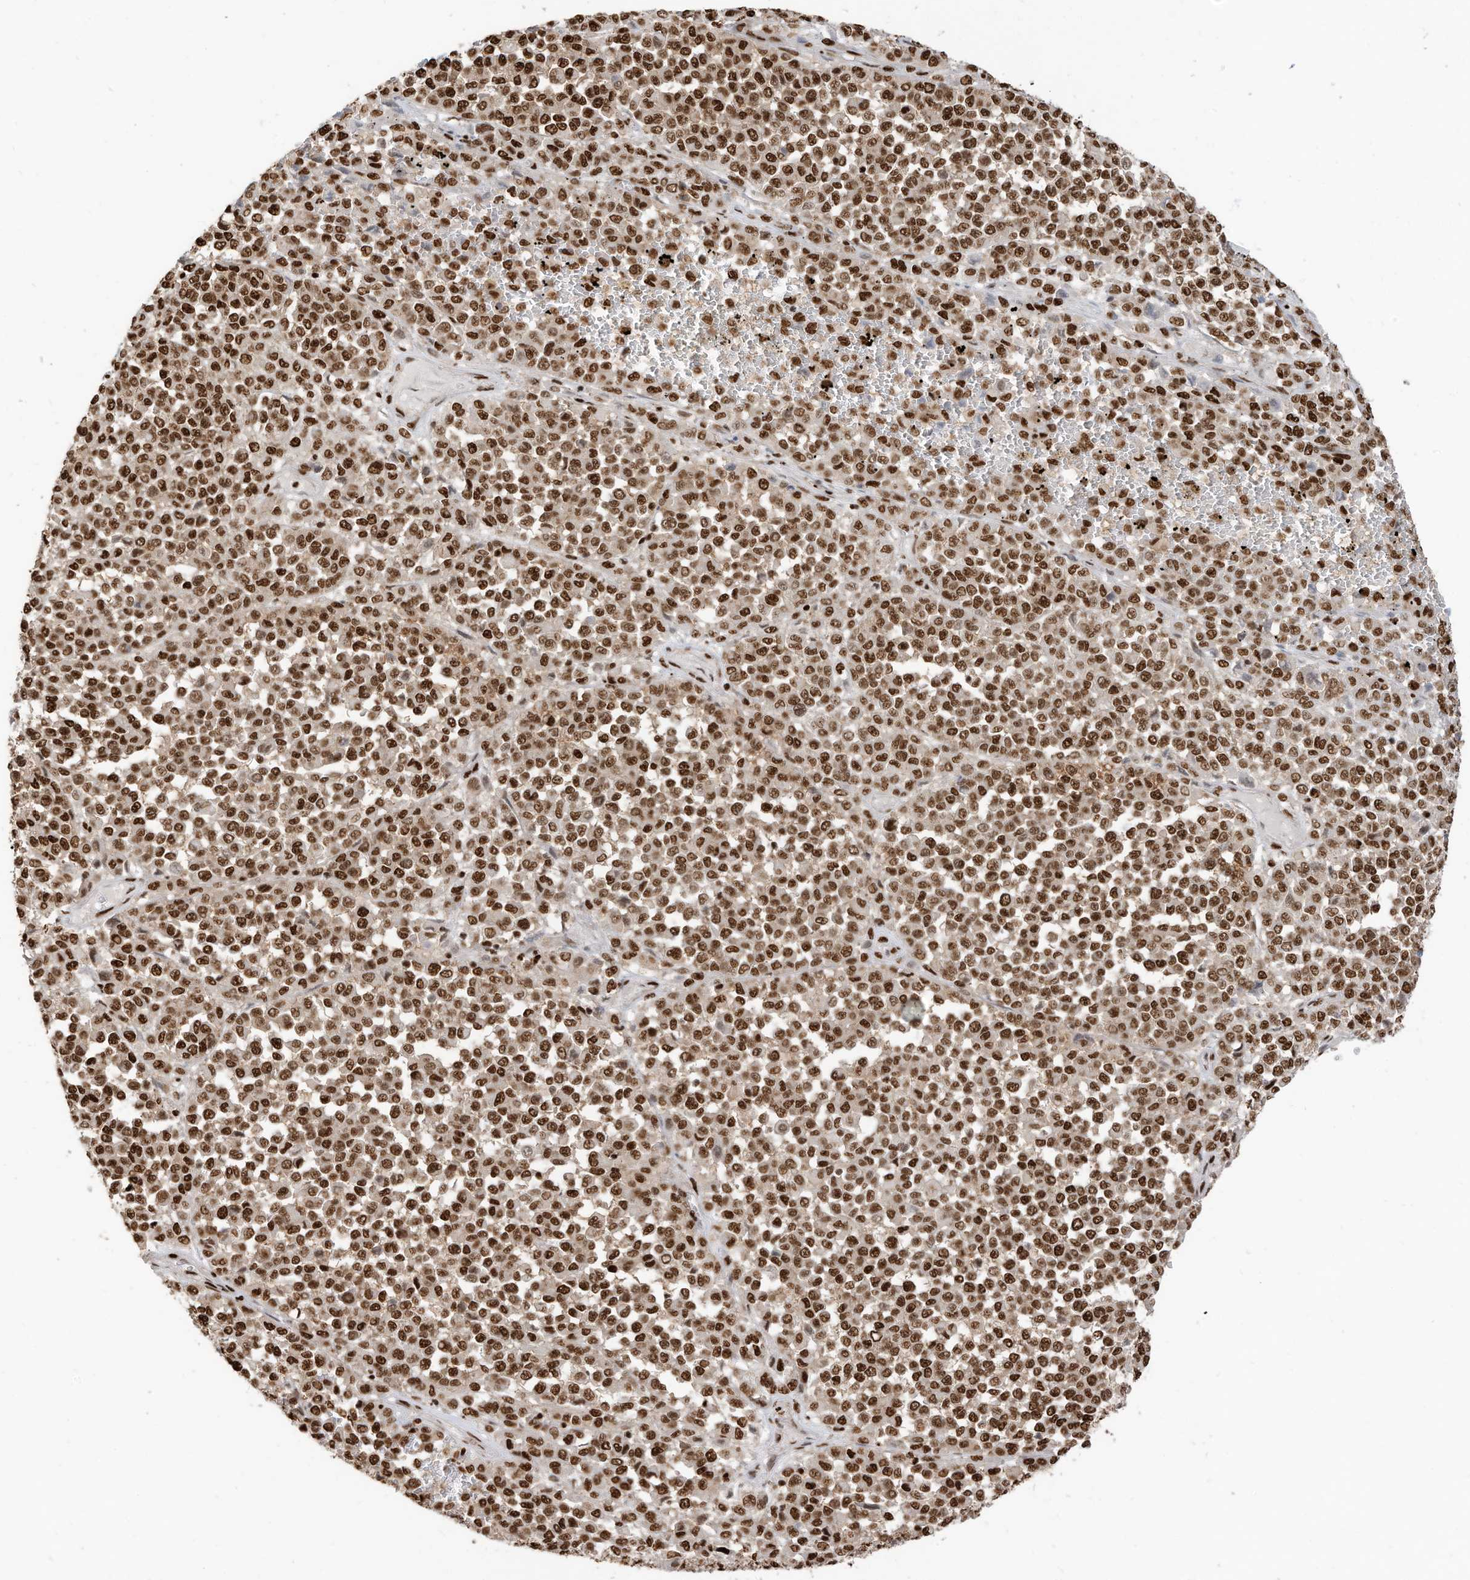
{"staining": {"intensity": "strong", "quantity": ">75%", "location": "nuclear"}, "tissue": "melanoma", "cell_type": "Tumor cells", "image_type": "cancer", "snomed": [{"axis": "morphology", "description": "Malignant melanoma, Metastatic site"}, {"axis": "topography", "description": "Pancreas"}], "caption": "Human malignant melanoma (metastatic site) stained with a brown dye reveals strong nuclear positive positivity in about >75% of tumor cells.", "gene": "SAMD15", "patient": {"sex": "female", "age": 30}}